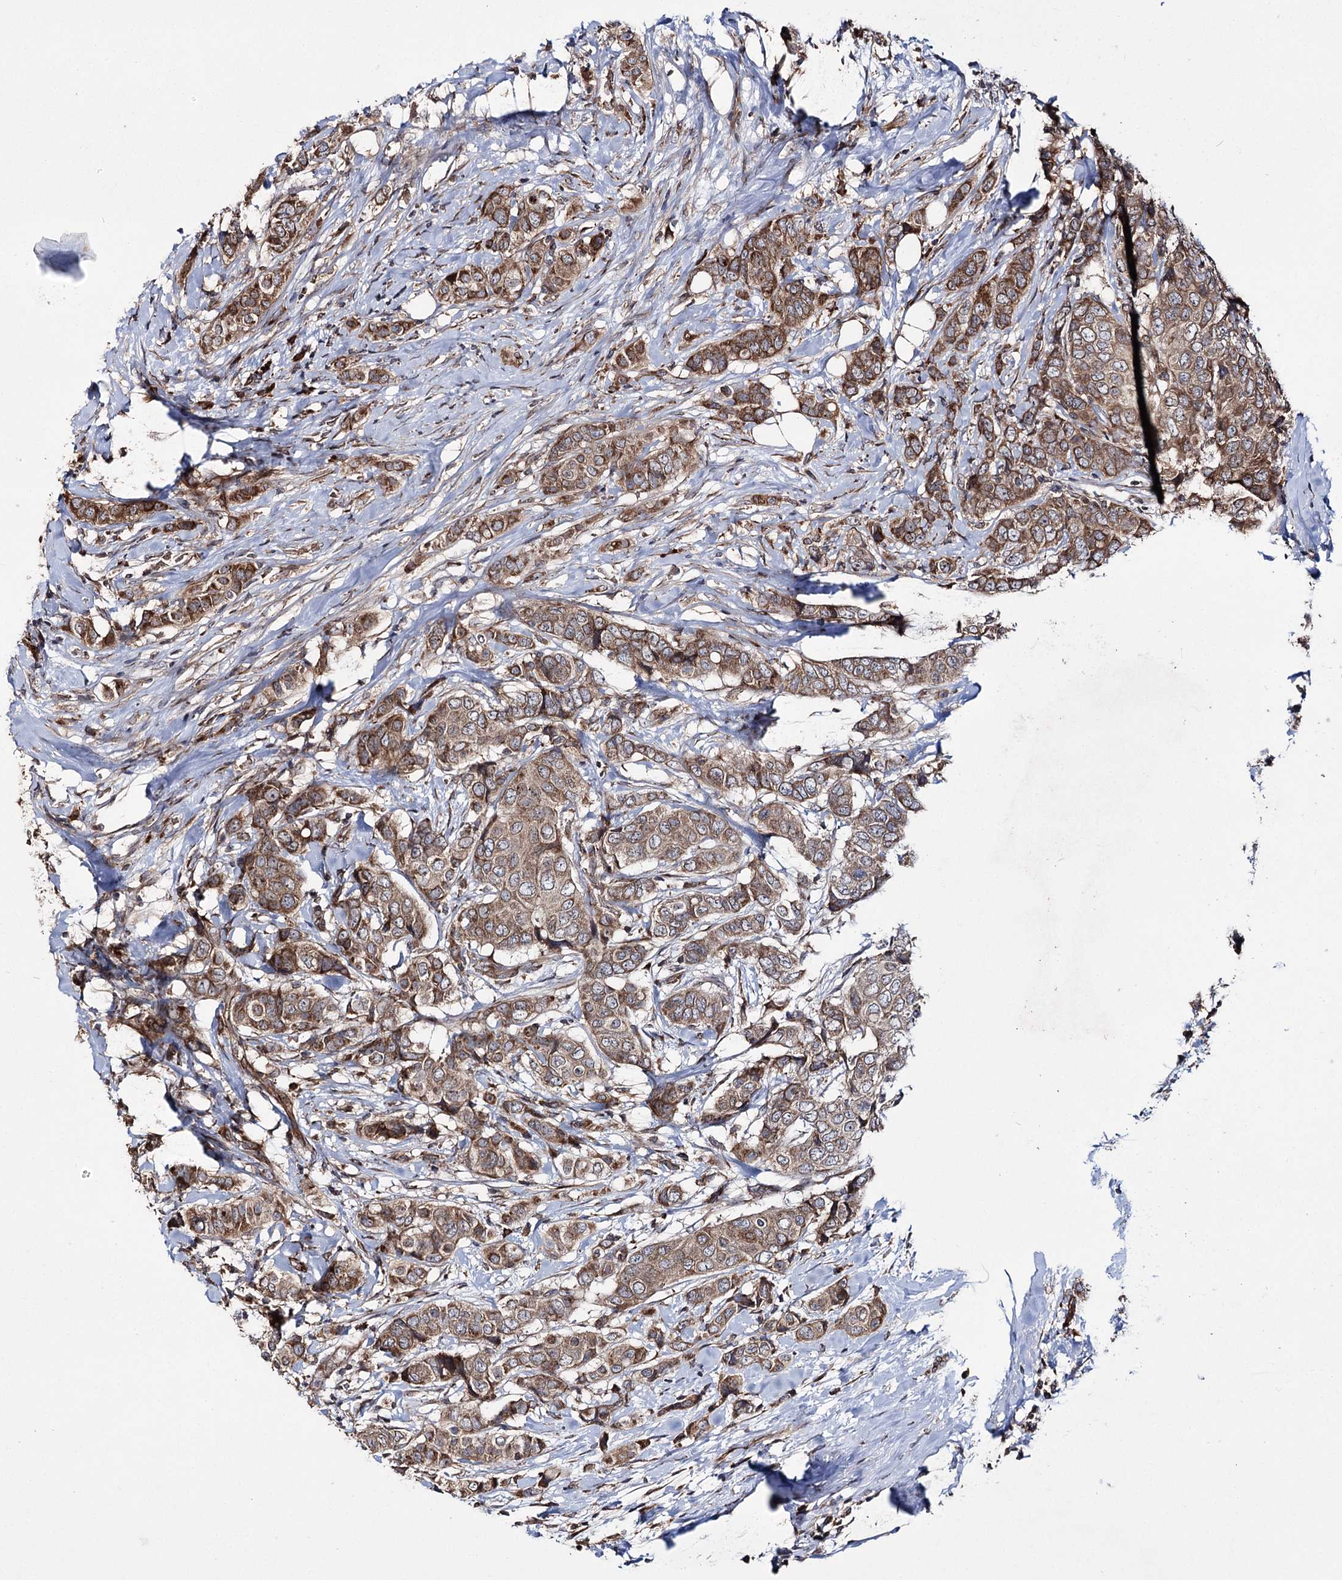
{"staining": {"intensity": "moderate", "quantity": ">75%", "location": "cytoplasmic/membranous"}, "tissue": "breast cancer", "cell_type": "Tumor cells", "image_type": "cancer", "snomed": [{"axis": "morphology", "description": "Lobular carcinoma"}, {"axis": "topography", "description": "Breast"}], "caption": "The micrograph reveals immunohistochemical staining of lobular carcinoma (breast). There is moderate cytoplasmic/membranous expression is appreciated in approximately >75% of tumor cells.", "gene": "HECTD2", "patient": {"sex": "female", "age": 51}}